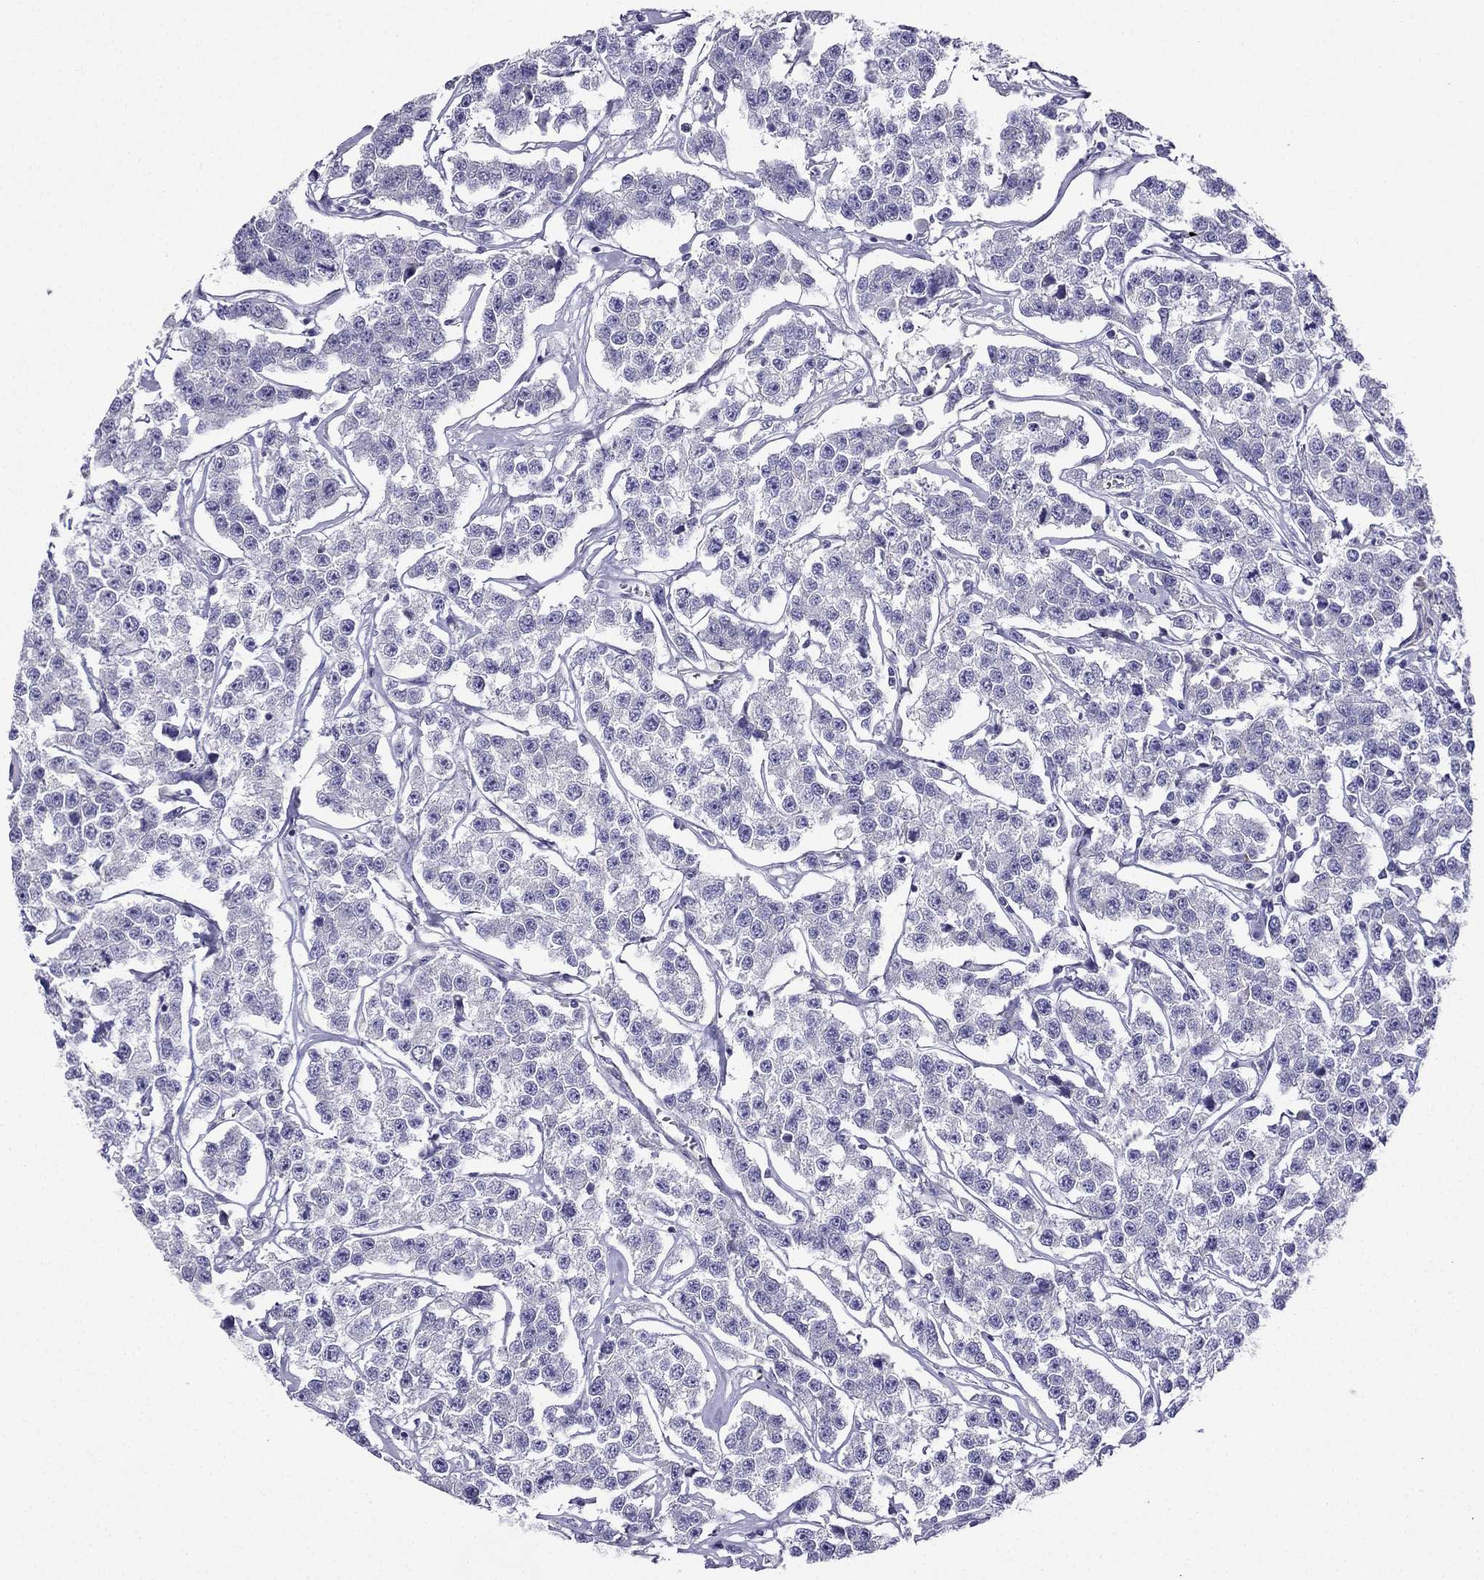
{"staining": {"intensity": "negative", "quantity": "none", "location": "none"}, "tissue": "testis cancer", "cell_type": "Tumor cells", "image_type": "cancer", "snomed": [{"axis": "morphology", "description": "Seminoma, NOS"}, {"axis": "topography", "description": "Testis"}], "caption": "Tumor cells show no significant protein staining in seminoma (testis). (Stains: DAB immunohistochemistry (IHC) with hematoxylin counter stain, Microscopy: brightfield microscopy at high magnification).", "gene": "KIF5A", "patient": {"sex": "male", "age": 59}}